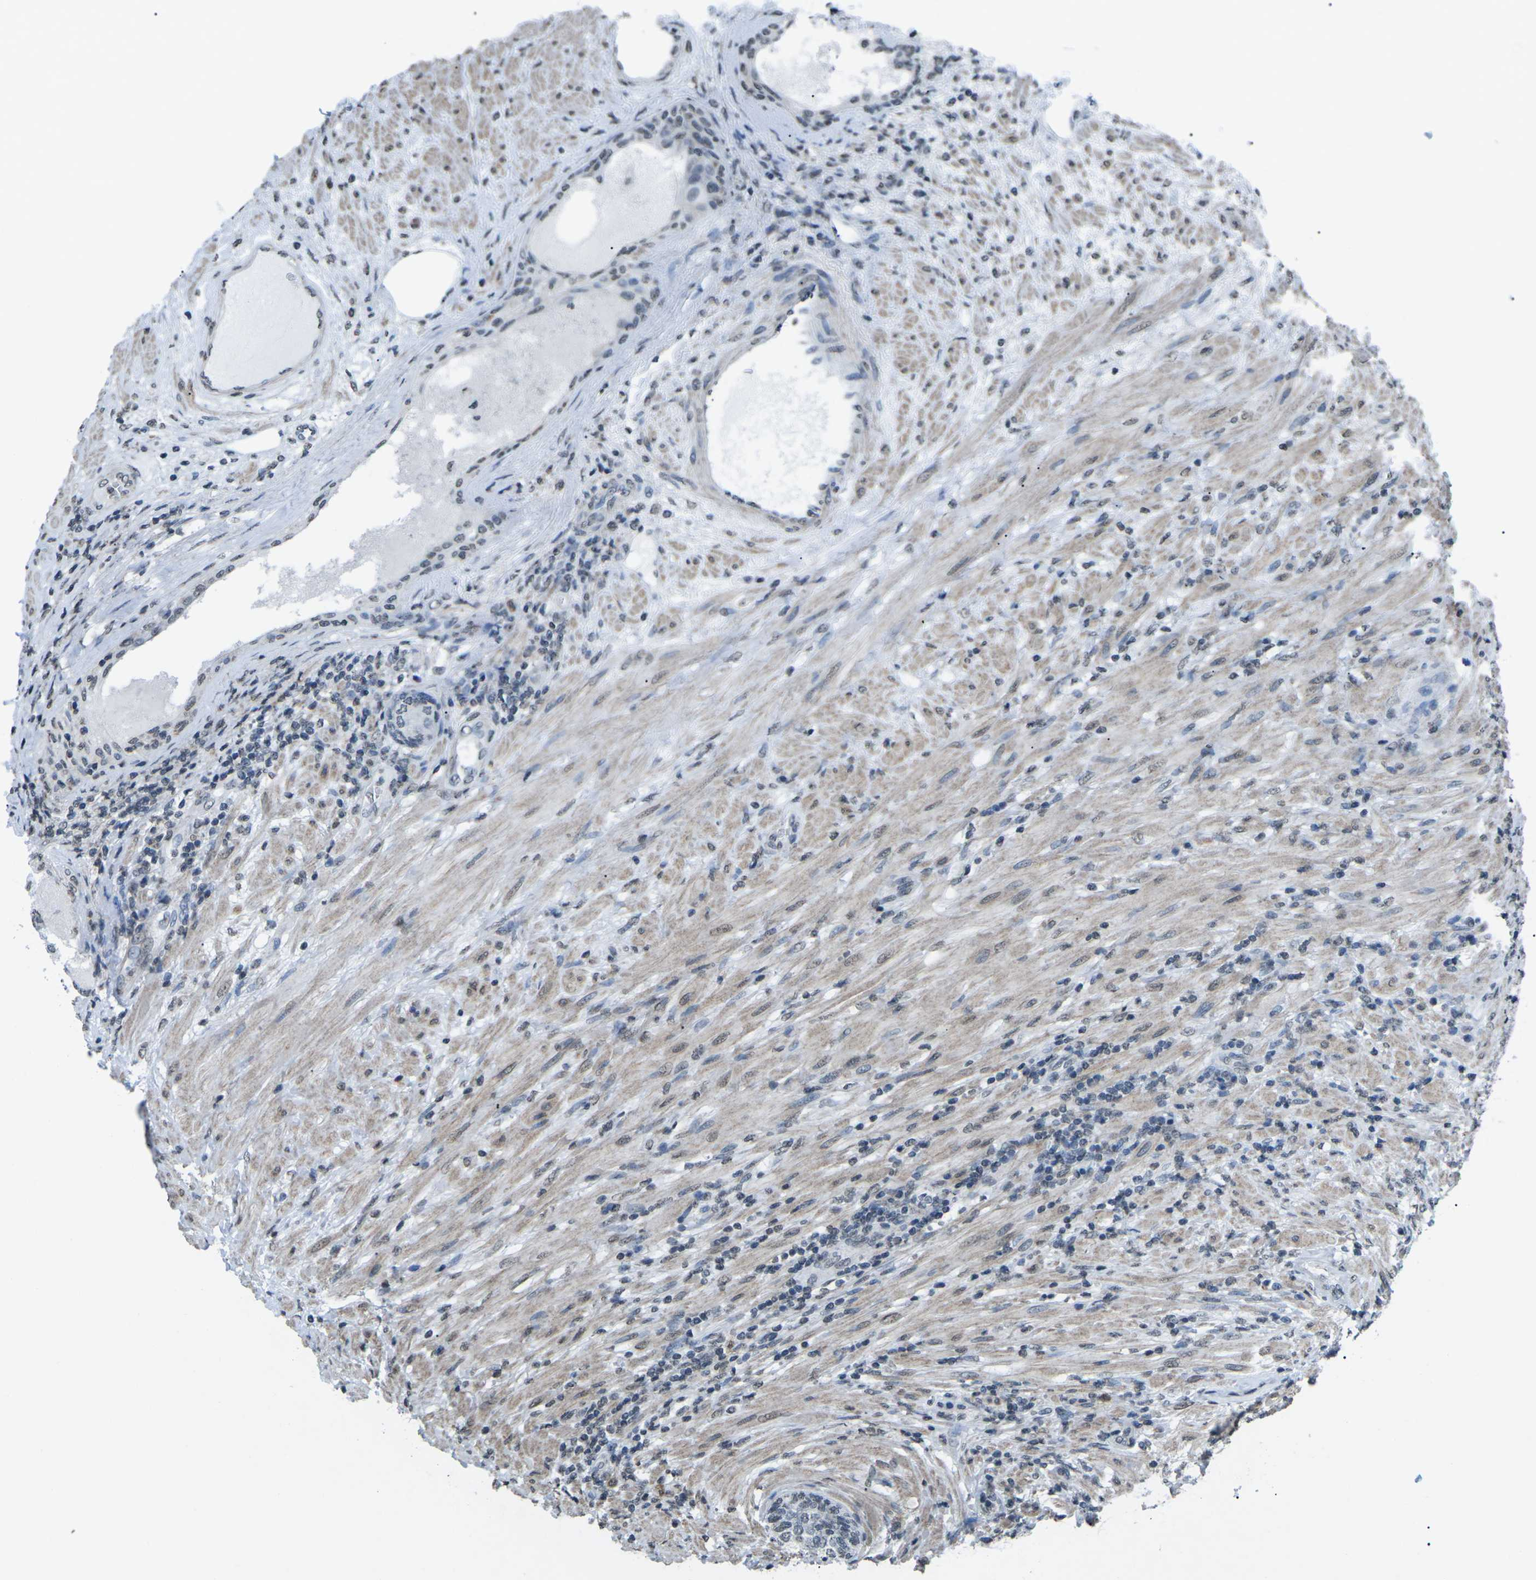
{"staining": {"intensity": "negative", "quantity": "none", "location": "none"}, "tissue": "prostate", "cell_type": "Glandular cells", "image_type": "normal", "snomed": [{"axis": "morphology", "description": "Normal tissue, NOS"}, {"axis": "topography", "description": "Prostate"}], "caption": "Immunohistochemical staining of unremarkable prostate reveals no significant positivity in glandular cells.", "gene": "TFR2", "patient": {"sex": "male", "age": 76}}